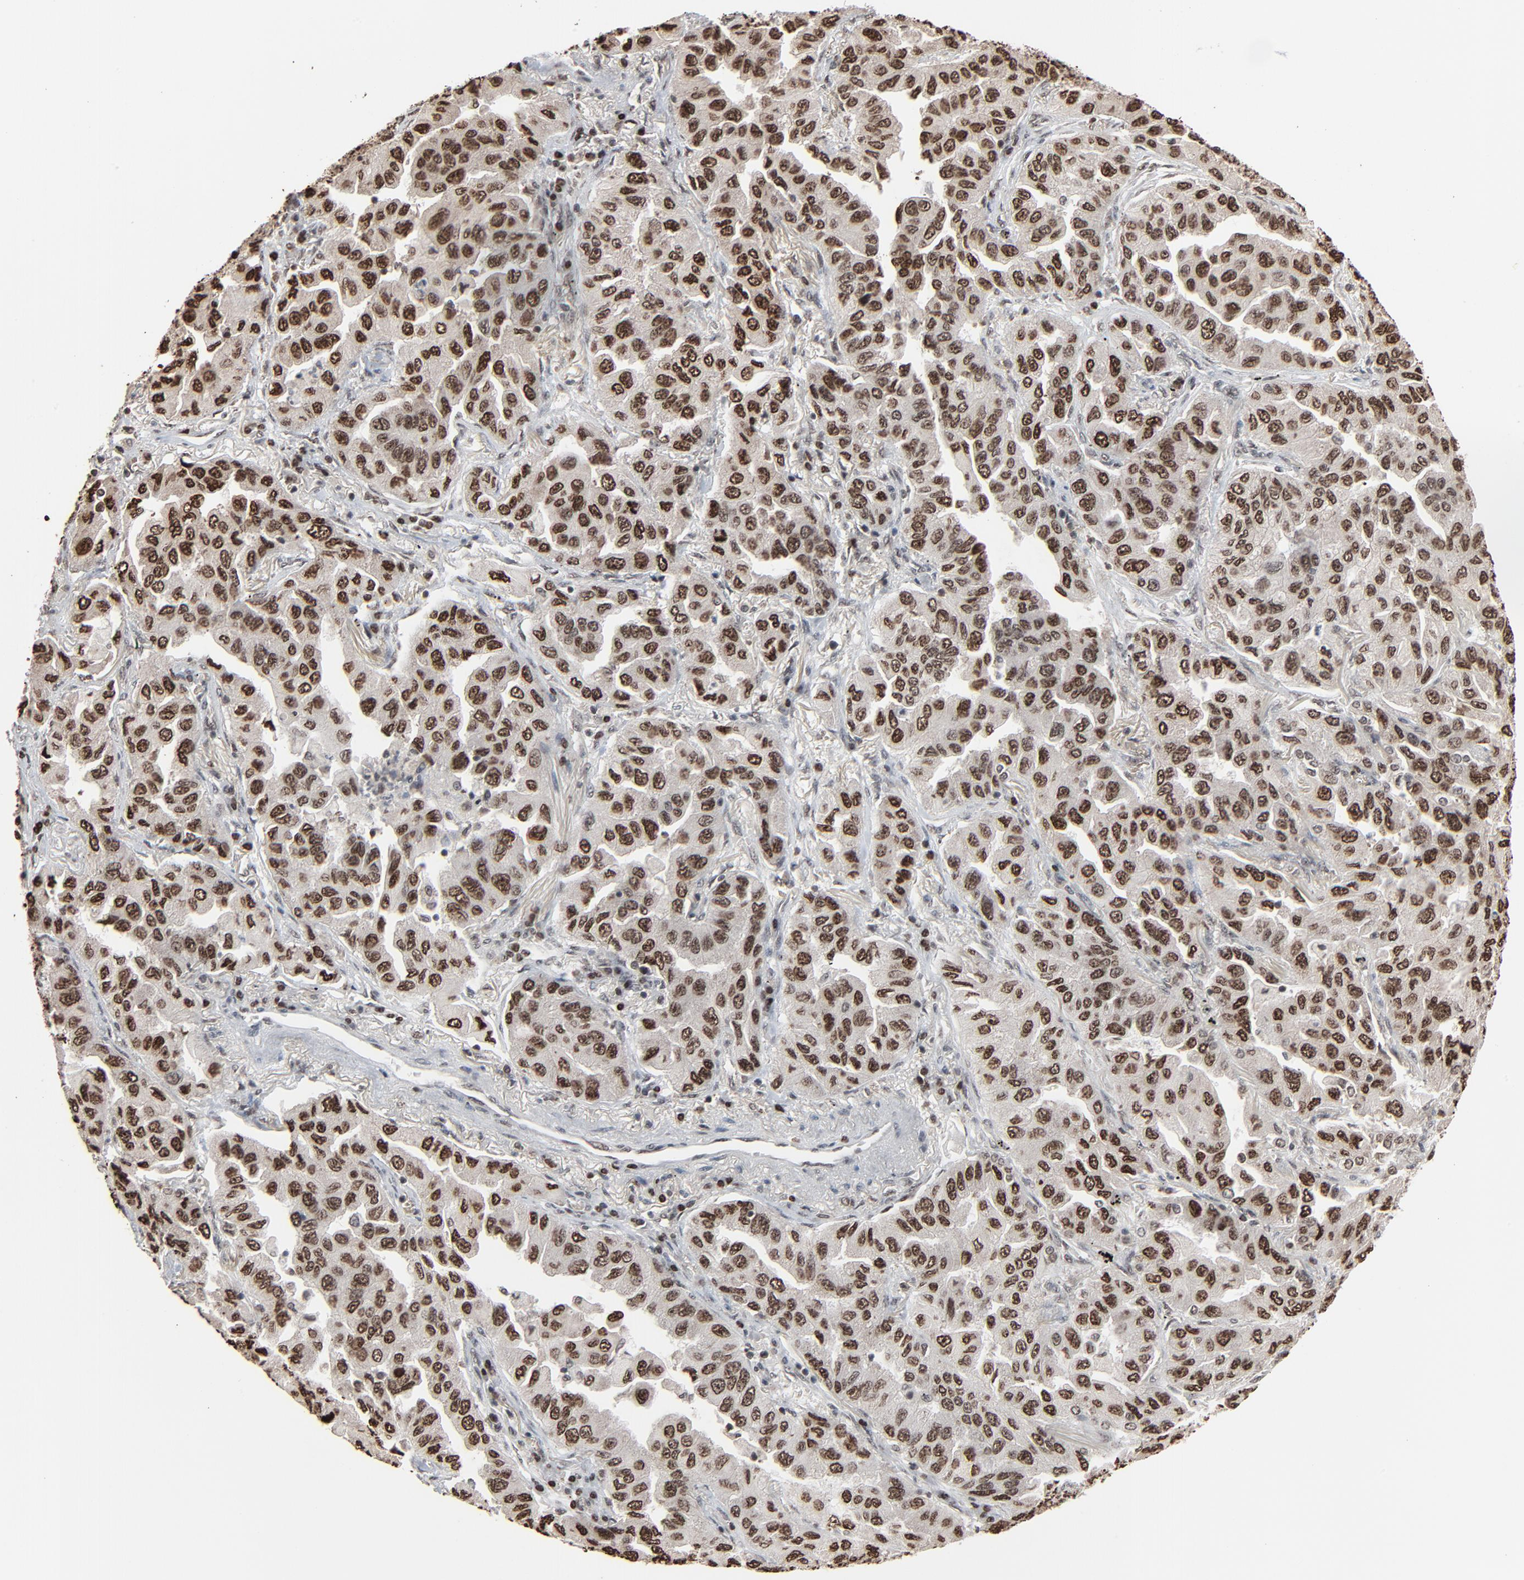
{"staining": {"intensity": "strong", "quantity": ">75%", "location": "cytoplasmic/membranous,nuclear"}, "tissue": "lung cancer", "cell_type": "Tumor cells", "image_type": "cancer", "snomed": [{"axis": "morphology", "description": "Adenocarcinoma, NOS"}, {"axis": "topography", "description": "Lung"}], "caption": "Protein expression analysis of human lung cancer reveals strong cytoplasmic/membranous and nuclear staining in approximately >75% of tumor cells. Immunohistochemistry stains the protein of interest in brown and the nuclei are stained blue.", "gene": "RPS6KA3", "patient": {"sex": "female", "age": 65}}